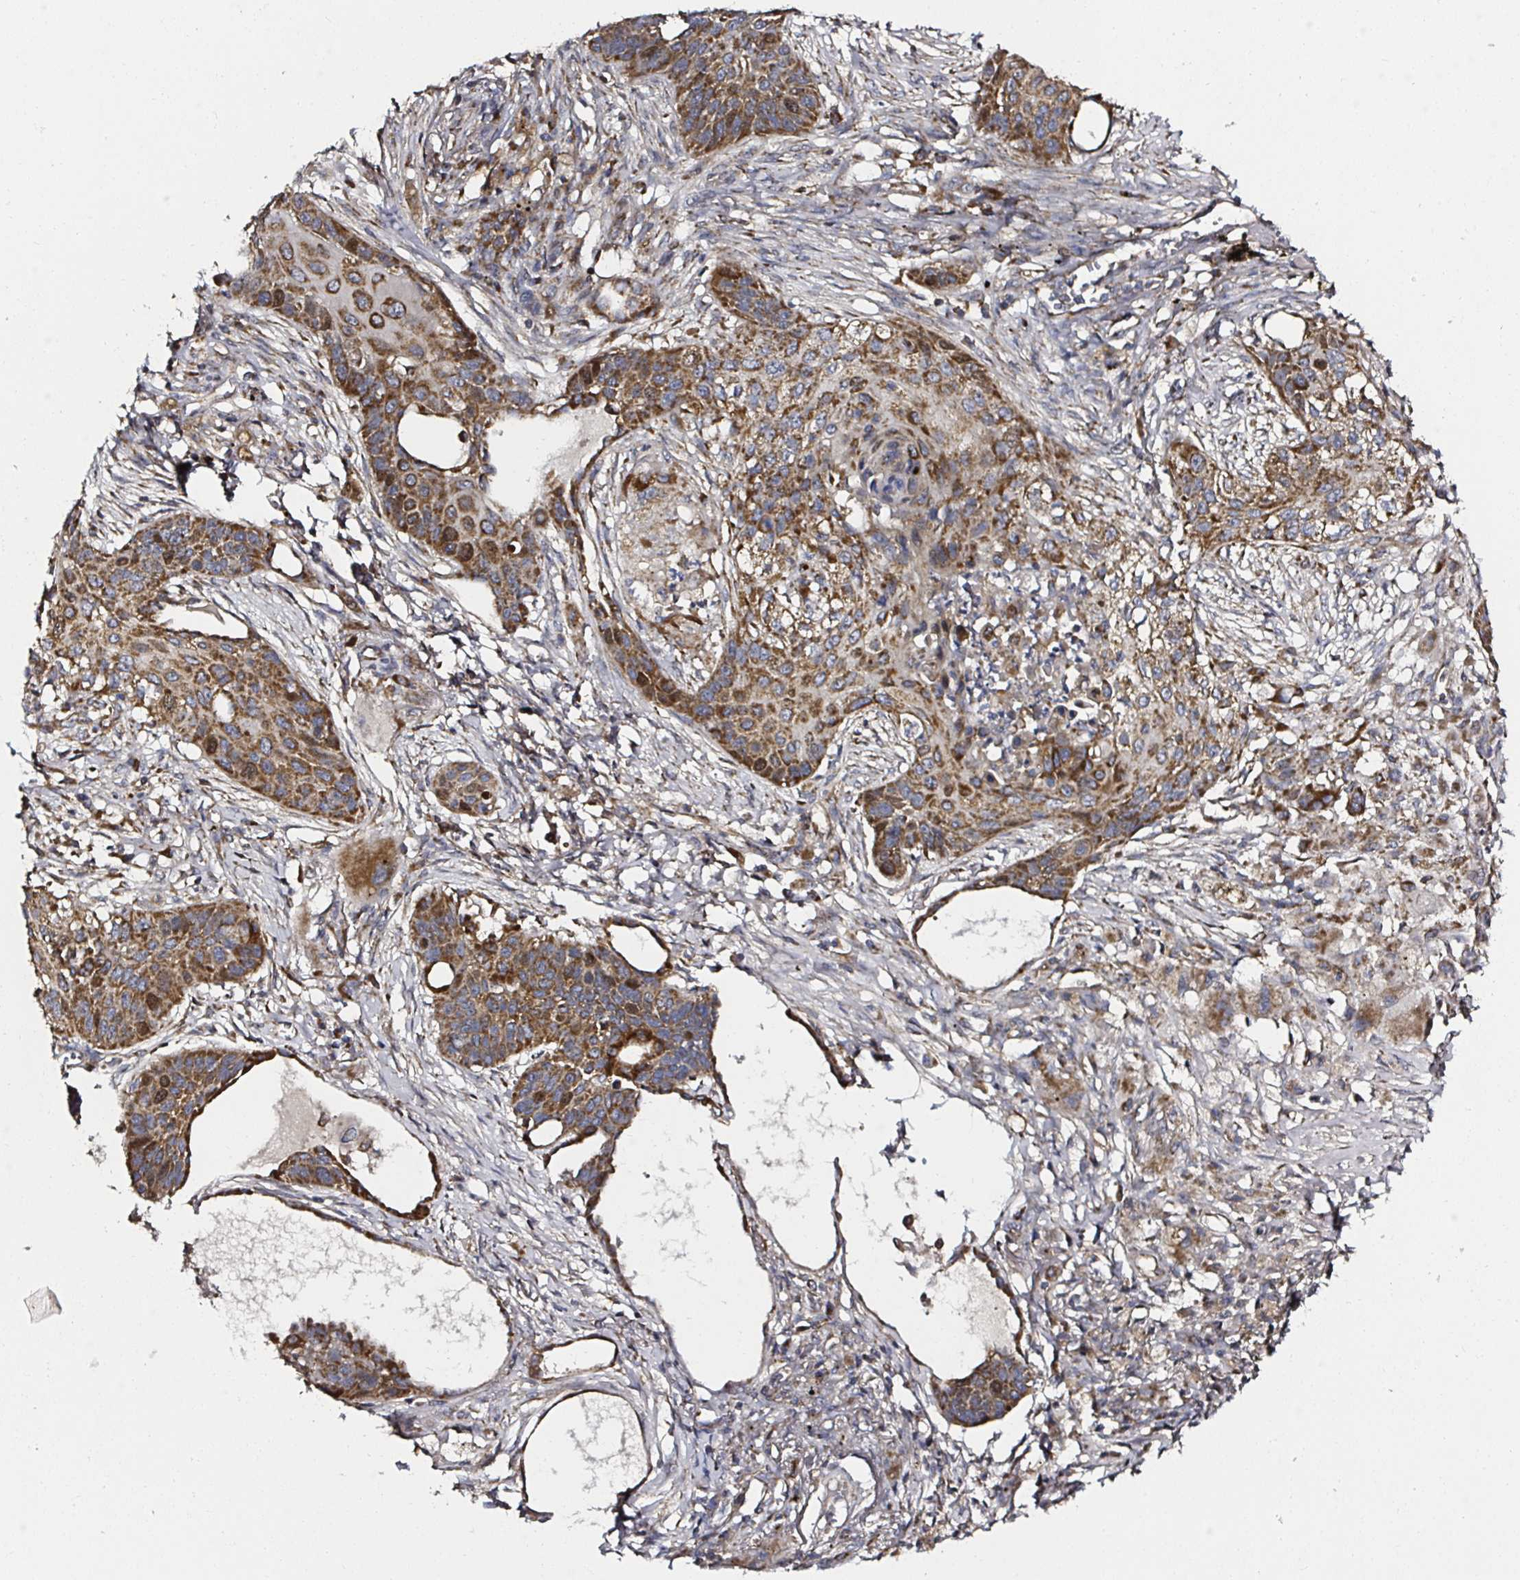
{"staining": {"intensity": "strong", "quantity": ">75%", "location": "cytoplasmic/membranous"}, "tissue": "lung cancer", "cell_type": "Tumor cells", "image_type": "cancer", "snomed": [{"axis": "morphology", "description": "Squamous cell carcinoma, NOS"}, {"axis": "topography", "description": "Lung"}], "caption": "Immunohistochemistry (DAB (3,3'-diaminobenzidine)) staining of human lung cancer shows strong cytoplasmic/membranous protein staining in about >75% of tumor cells. (brown staining indicates protein expression, while blue staining denotes nuclei).", "gene": "ATAD3B", "patient": {"sex": "male", "age": 71}}